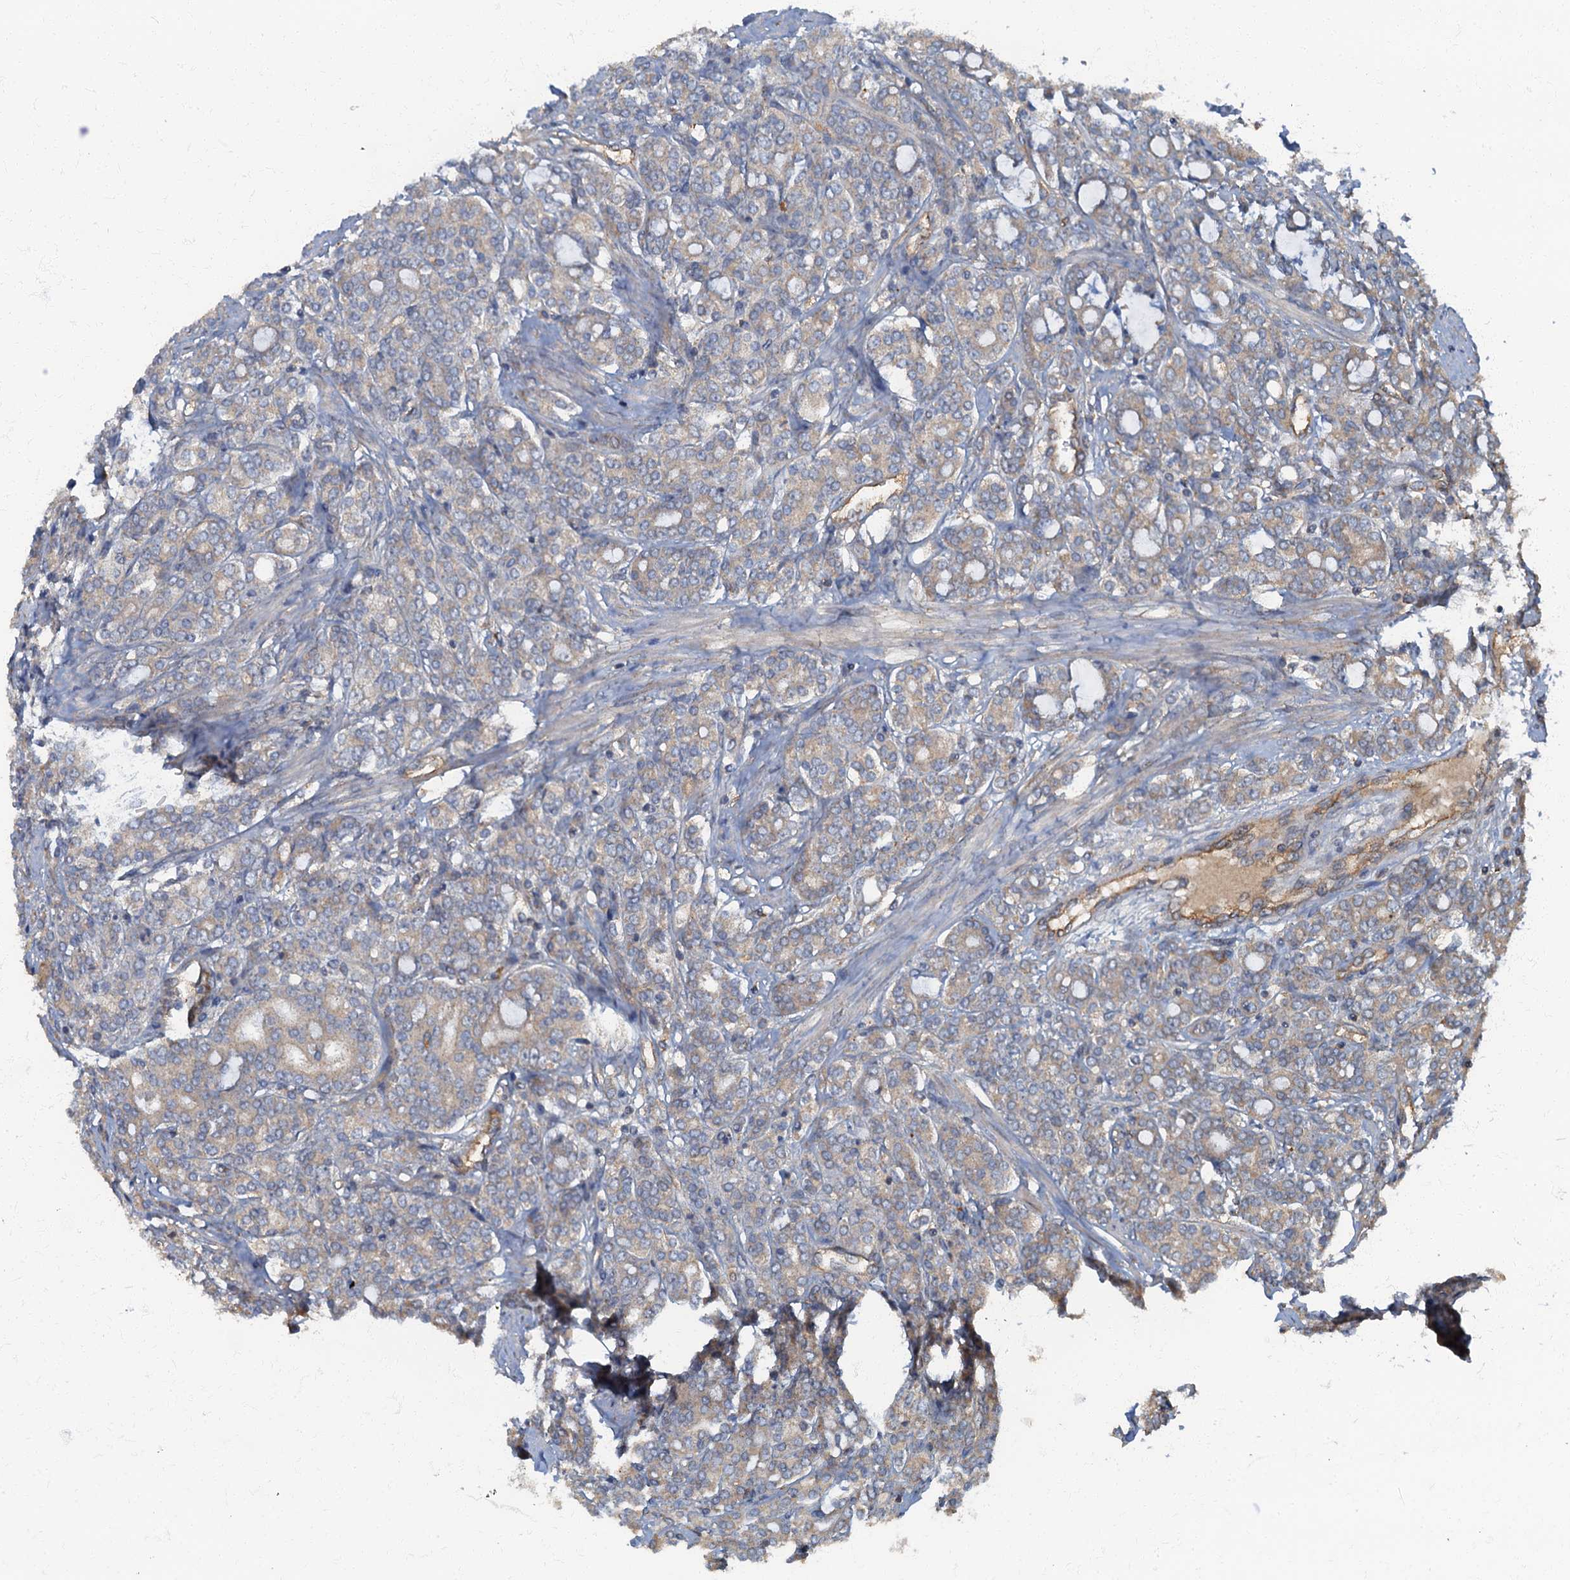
{"staining": {"intensity": "weak", "quantity": "25%-75%", "location": "cytoplasmic/membranous"}, "tissue": "prostate cancer", "cell_type": "Tumor cells", "image_type": "cancer", "snomed": [{"axis": "morphology", "description": "Adenocarcinoma, High grade"}, {"axis": "topography", "description": "Prostate"}], "caption": "Tumor cells display low levels of weak cytoplasmic/membranous positivity in approximately 25%-75% of cells in prostate cancer. The staining was performed using DAB (3,3'-diaminobenzidine), with brown indicating positive protein expression. Nuclei are stained blue with hematoxylin.", "gene": "ARL11", "patient": {"sex": "male", "age": 62}}